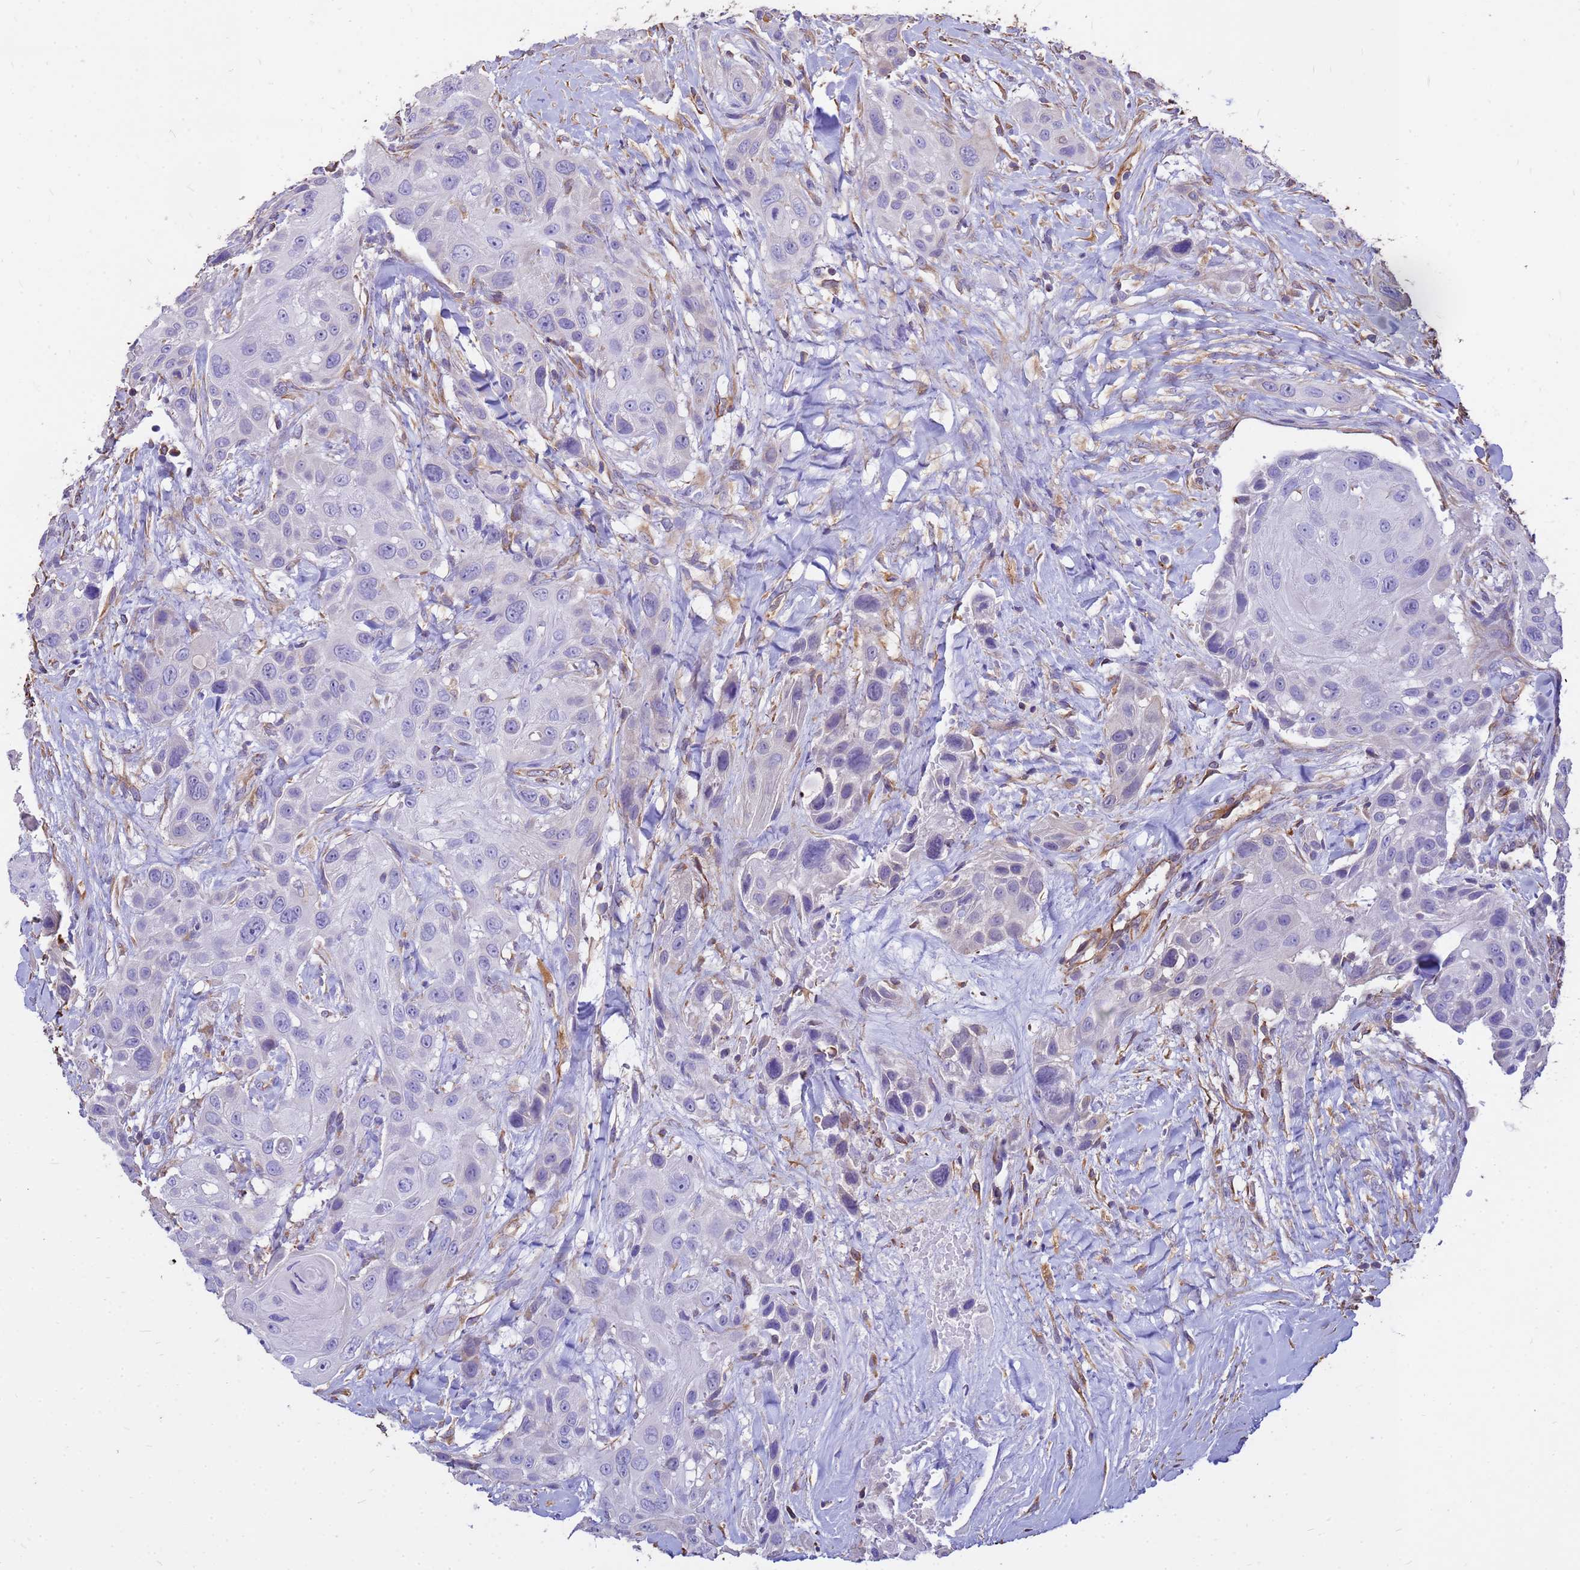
{"staining": {"intensity": "negative", "quantity": "none", "location": "none"}, "tissue": "head and neck cancer", "cell_type": "Tumor cells", "image_type": "cancer", "snomed": [{"axis": "morphology", "description": "Squamous cell carcinoma, NOS"}, {"axis": "topography", "description": "Head-Neck"}], "caption": "This histopathology image is of head and neck cancer stained with immunohistochemistry (IHC) to label a protein in brown with the nuclei are counter-stained blue. There is no positivity in tumor cells.", "gene": "TCEAL3", "patient": {"sex": "male", "age": 81}}